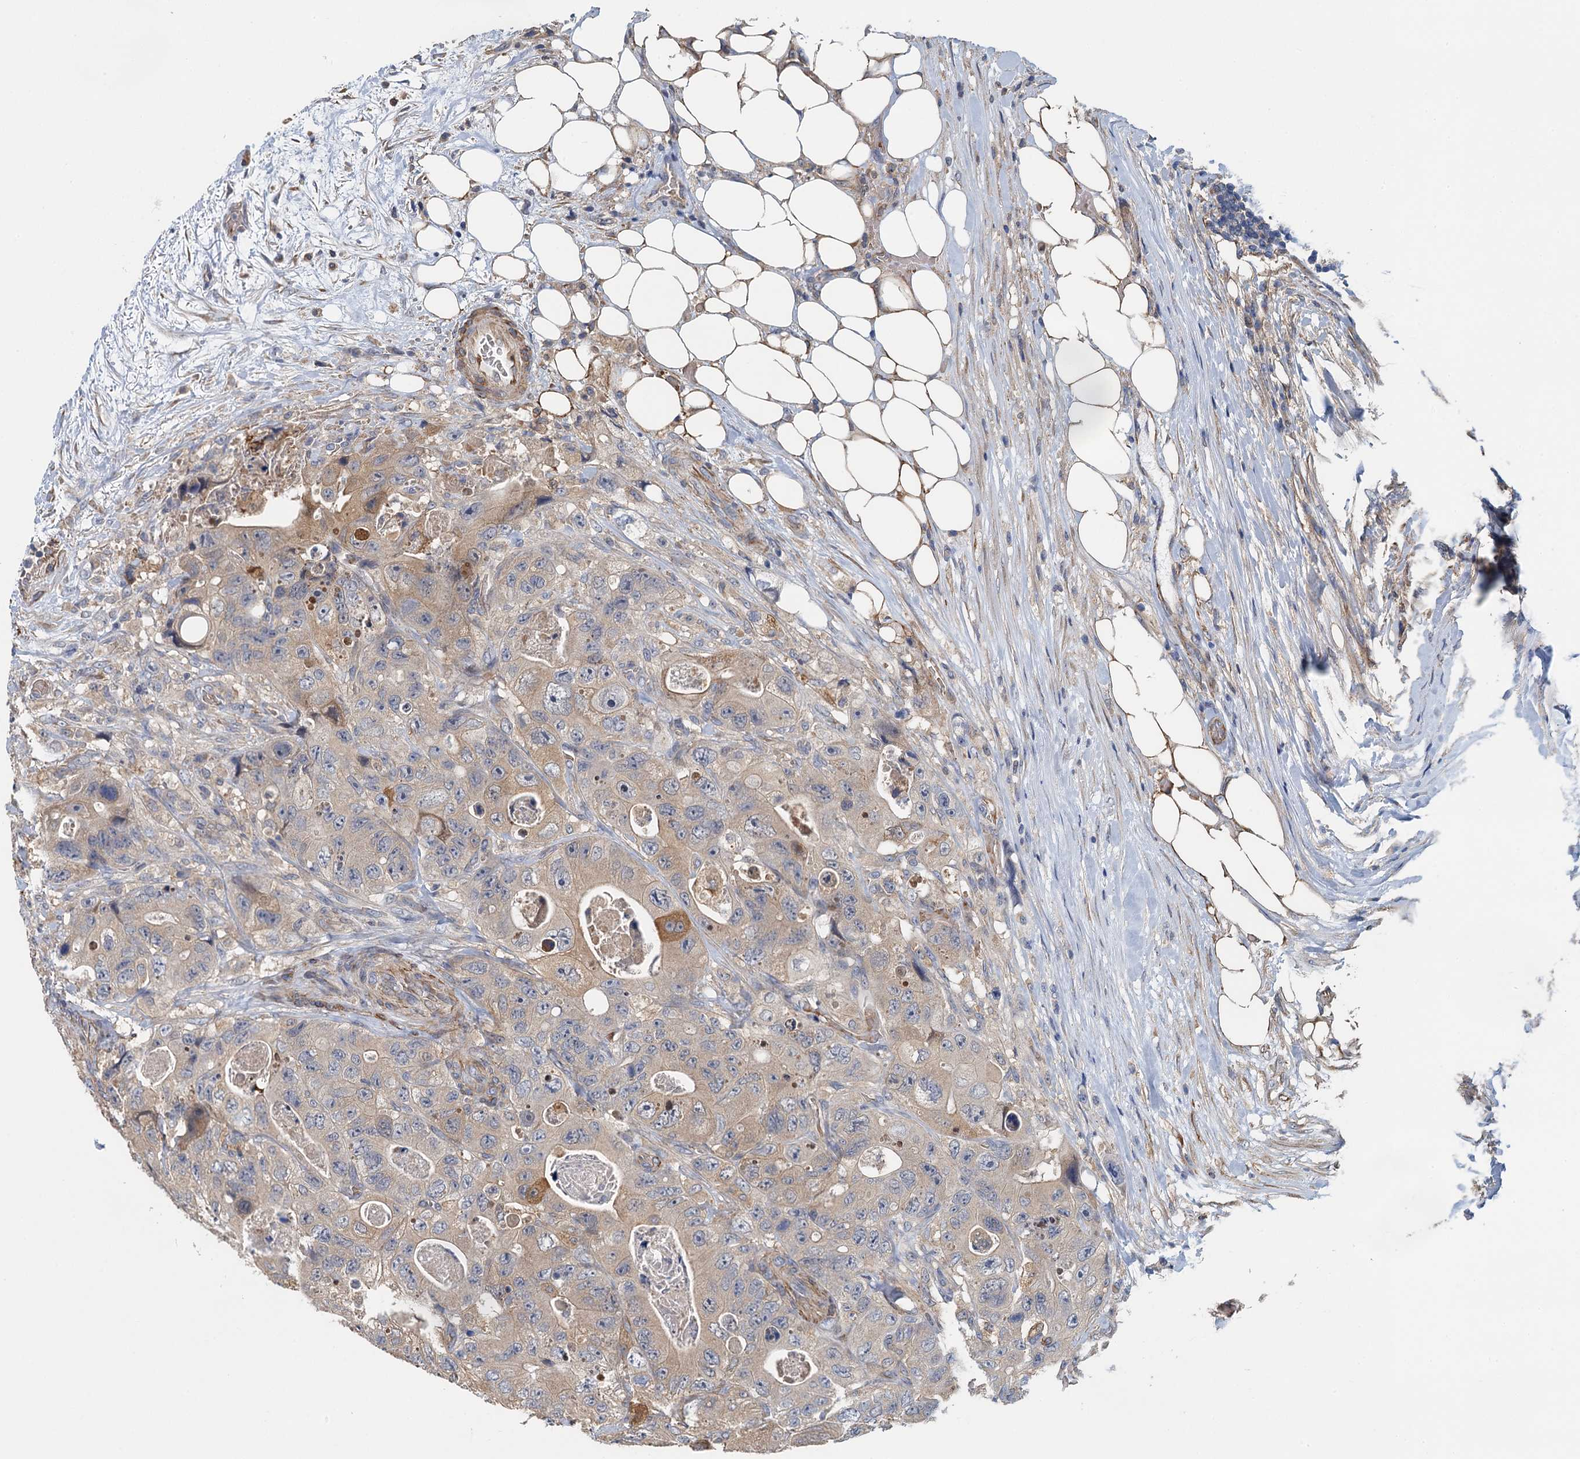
{"staining": {"intensity": "moderate", "quantity": "<25%", "location": "cytoplasmic/membranous"}, "tissue": "colorectal cancer", "cell_type": "Tumor cells", "image_type": "cancer", "snomed": [{"axis": "morphology", "description": "Adenocarcinoma, NOS"}, {"axis": "topography", "description": "Colon"}], "caption": "IHC (DAB) staining of colorectal cancer reveals moderate cytoplasmic/membranous protein positivity in approximately <25% of tumor cells.", "gene": "RSAD2", "patient": {"sex": "female", "age": 46}}